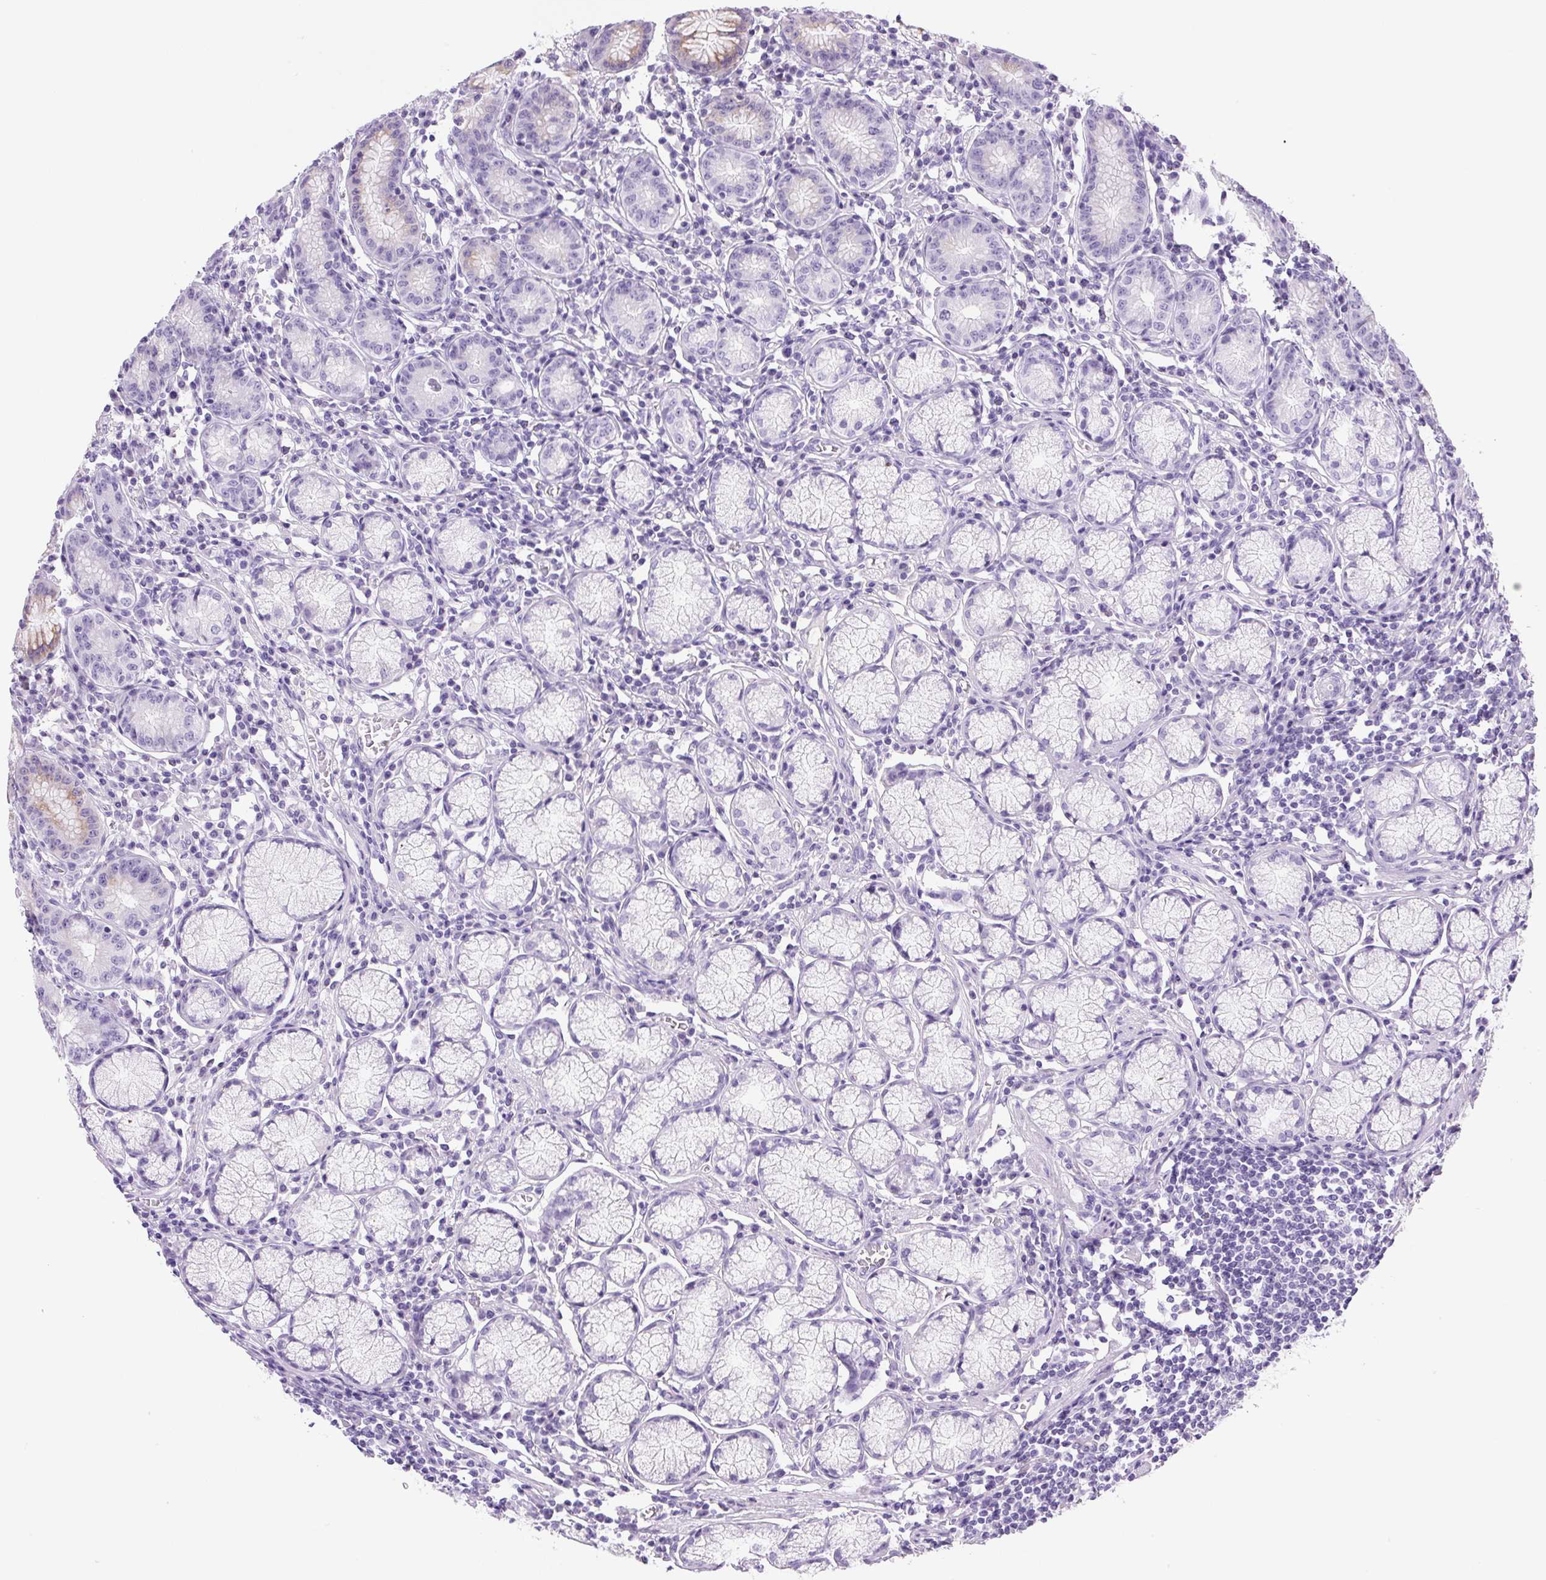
{"staining": {"intensity": "negative", "quantity": "none", "location": "none"}, "tissue": "stomach", "cell_type": "Glandular cells", "image_type": "normal", "snomed": [{"axis": "morphology", "description": "Normal tissue, NOS"}, {"axis": "topography", "description": "Stomach"}], "caption": "Glandular cells are negative for protein expression in normal human stomach. (Stains: DAB (3,3'-diaminobenzidine) immunohistochemistry (IHC) with hematoxylin counter stain, Microscopy: brightfield microscopy at high magnification).", "gene": "PRRT1", "patient": {"sex": "male", "age": 55}}